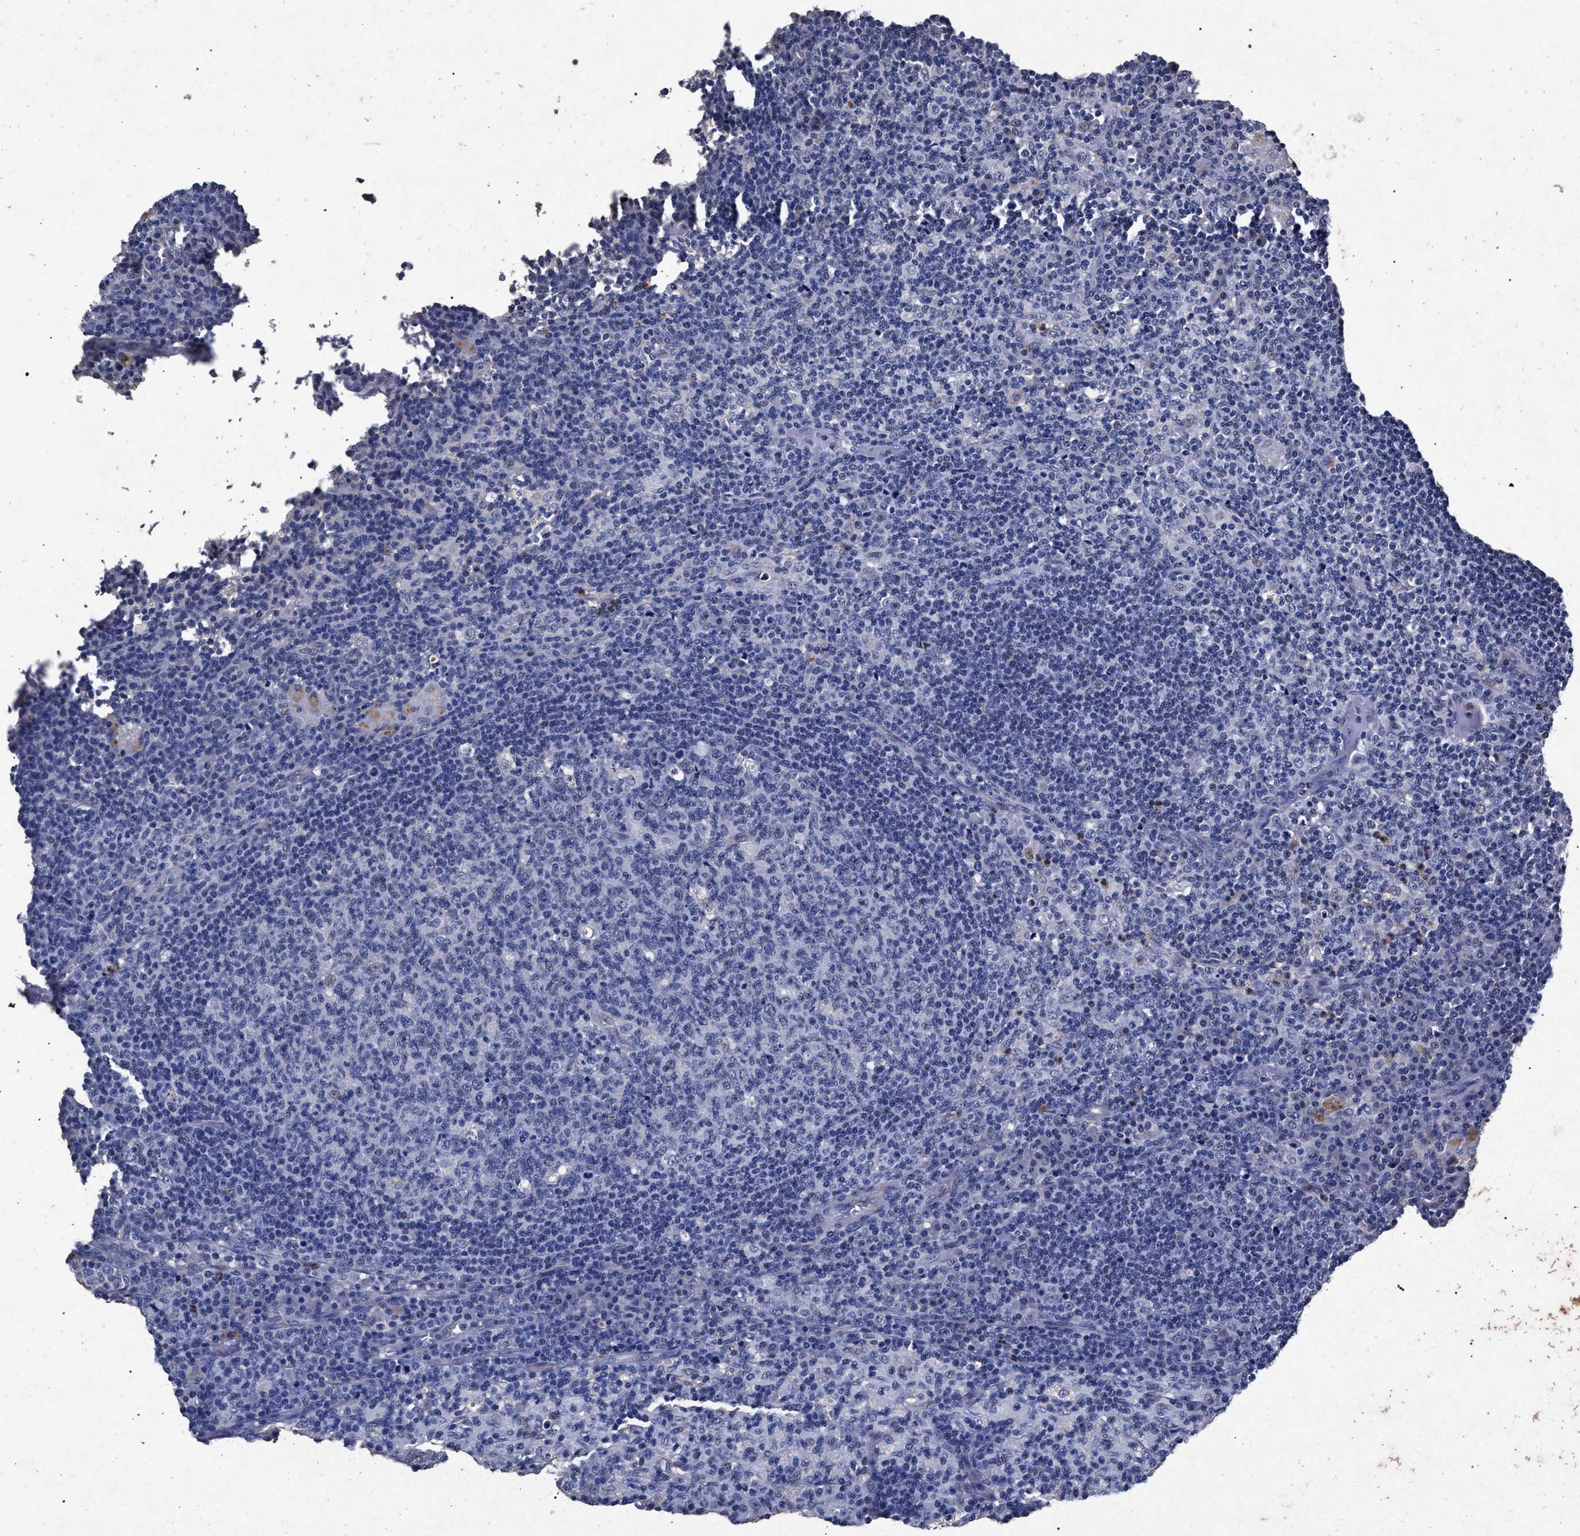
{"staining": {"intensity": "negative", "quantity": "none", "location": "none"}, "tissue": "lymph node", "cell_type": "Germinal center cells", "image_type": "normal", "snomed": [{"axis": "morphology", "description": "Normal tissue, NOS"}, {"axis": "morphology", "description": "Inflammation, NOS"}, {"axis": "topography", "description": "Lymph node"}], "caption": "Immunohistochemistry of unremarkable human lymph node displays no staining in germinal center cells. Nuclei are stained in blue.", "gene": "ATP1A2", "patient": {"sex": "male", "age": 55}}